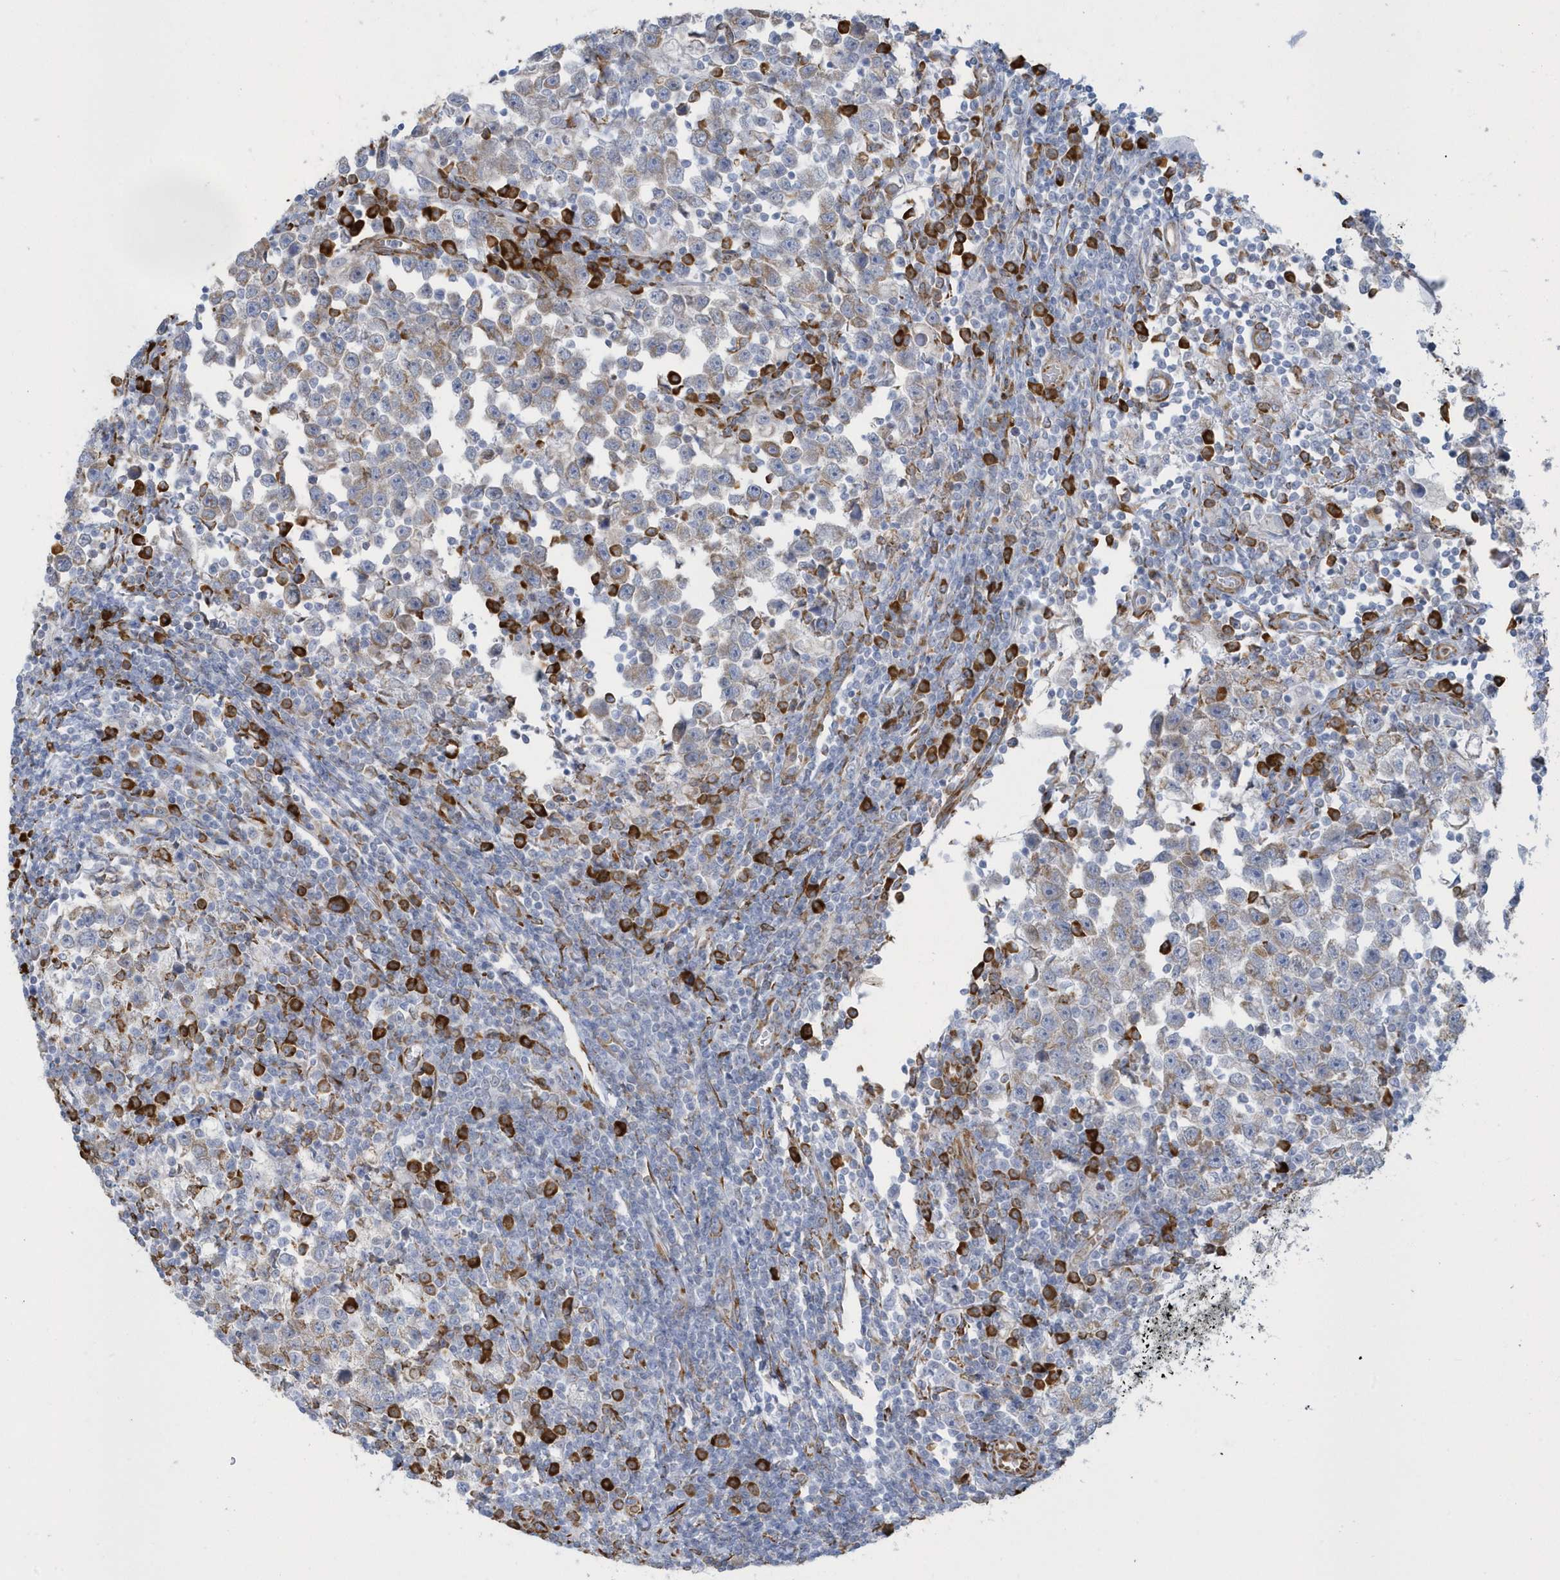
{"staining": {"intensity": "strong", "quantity": "<25%", "location": "cytoplasmic/membranous"}, "tissue": "testis cancer", "cell_type": "Tumor cells", "image_type": "cancer", "snomed": [{"axis": "morphology", "description": "Normal tissue, NOS"}, {"axis": "morphology", "description": "Seminoma, NOS"}, {"axis": "topography", "description": "Testis"}], "caption": "Protein analysis of seminoma (testis) tissue demonstrates strong cytoplasmic/membranous expression in approximately <25% of tumor cells.", "gene": "DCAF1", "patient": {"sex": "male", "age": 43}}